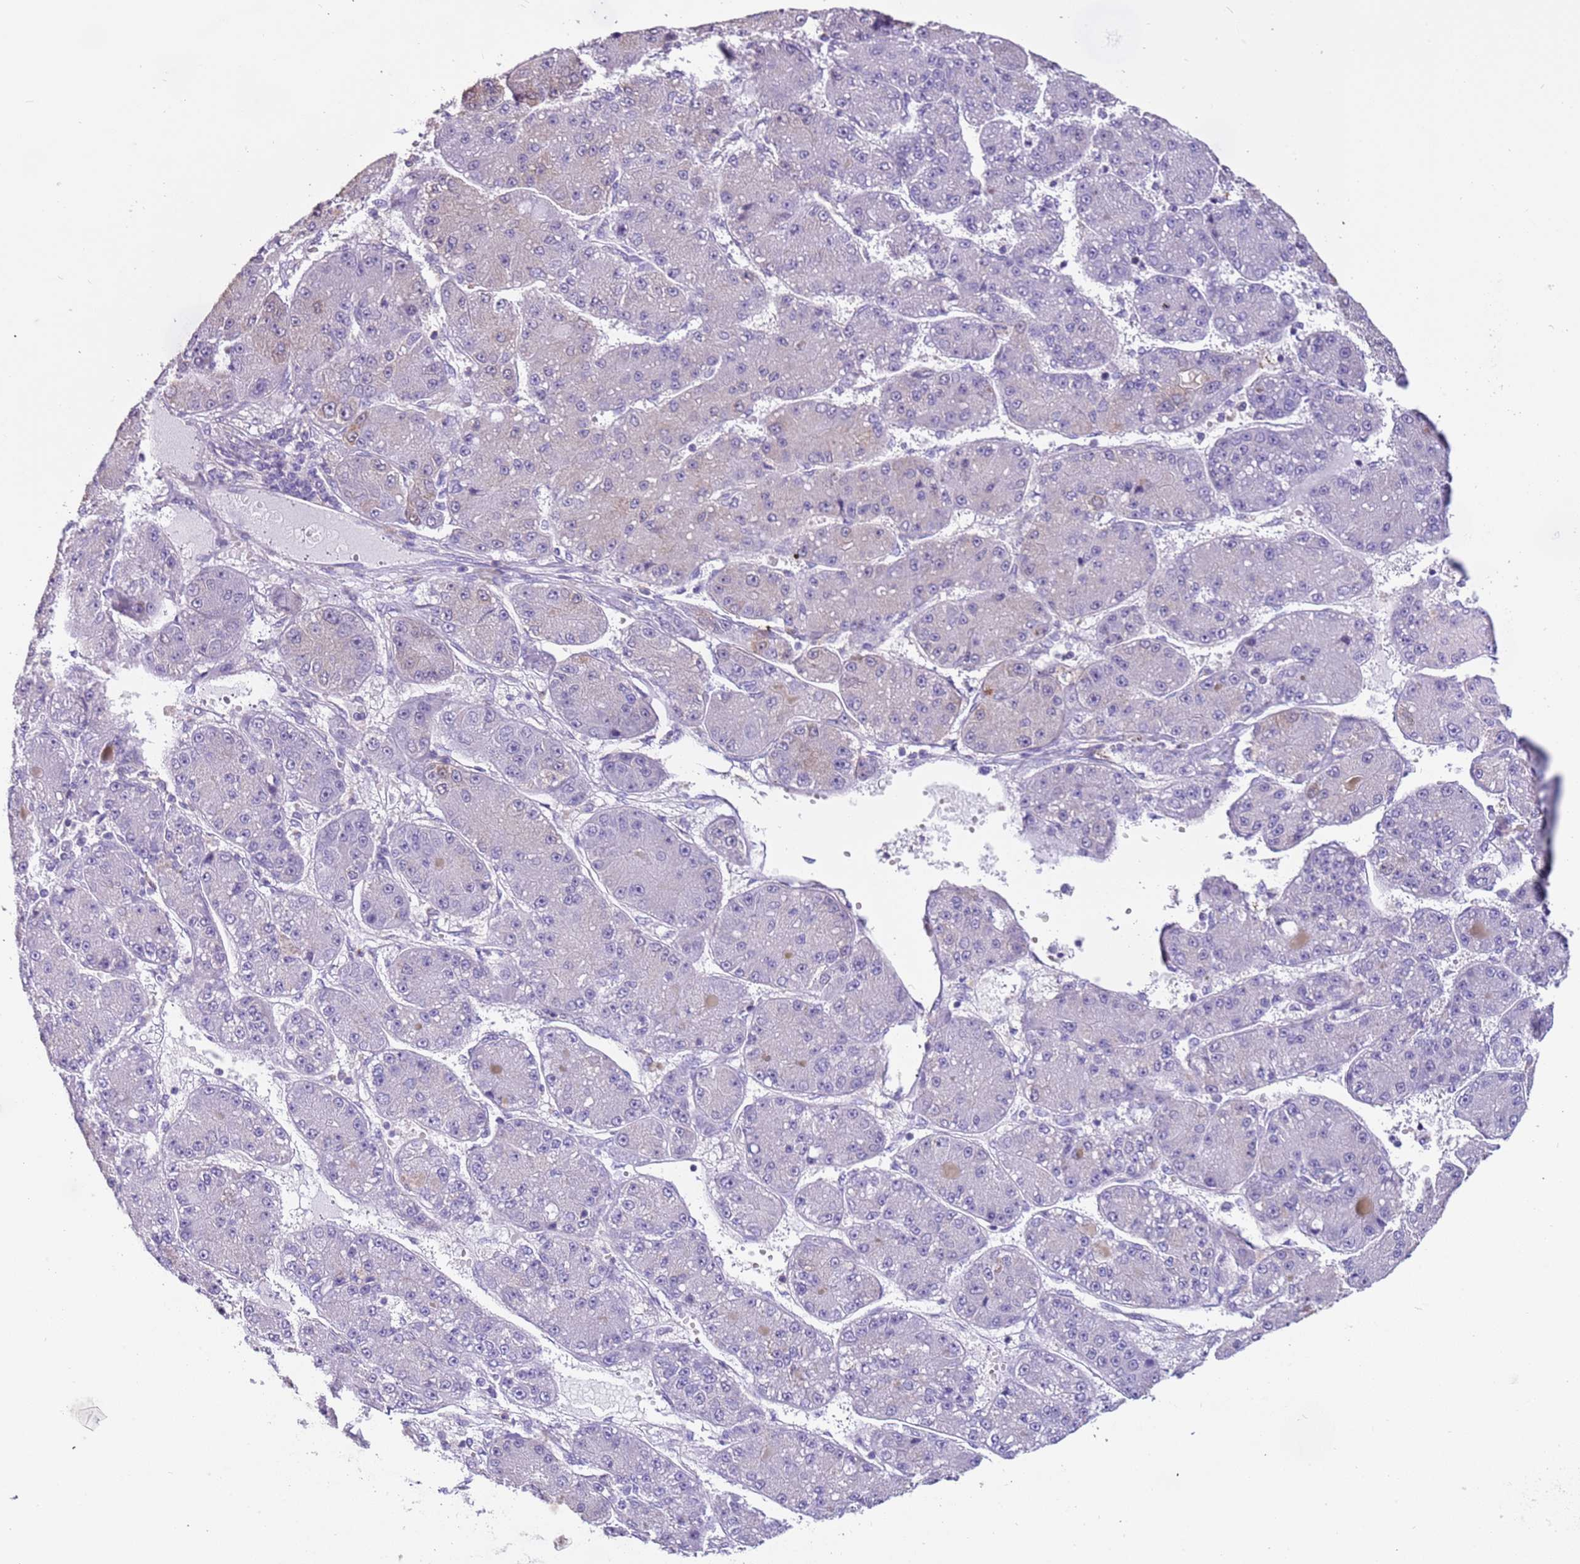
{"staining": {"intensity": "negative", "quantity": "none", "location": "none"}, "tissue": "liver cancer", "cell_type": "Tumor cells", "image_type": "cancer", "snomed": [{"axis": "morphology", "description": "Carcinoma, Hepatocellular, NOS"}, {"axis": "topography", "description": "Liver"}], "caption": "Liver hepatocellular carcinoma stained for a protein using IHC displays no staining tumor cells.", "gene": "PCGF2", "patient": {"sex": "male", "age": 67}}